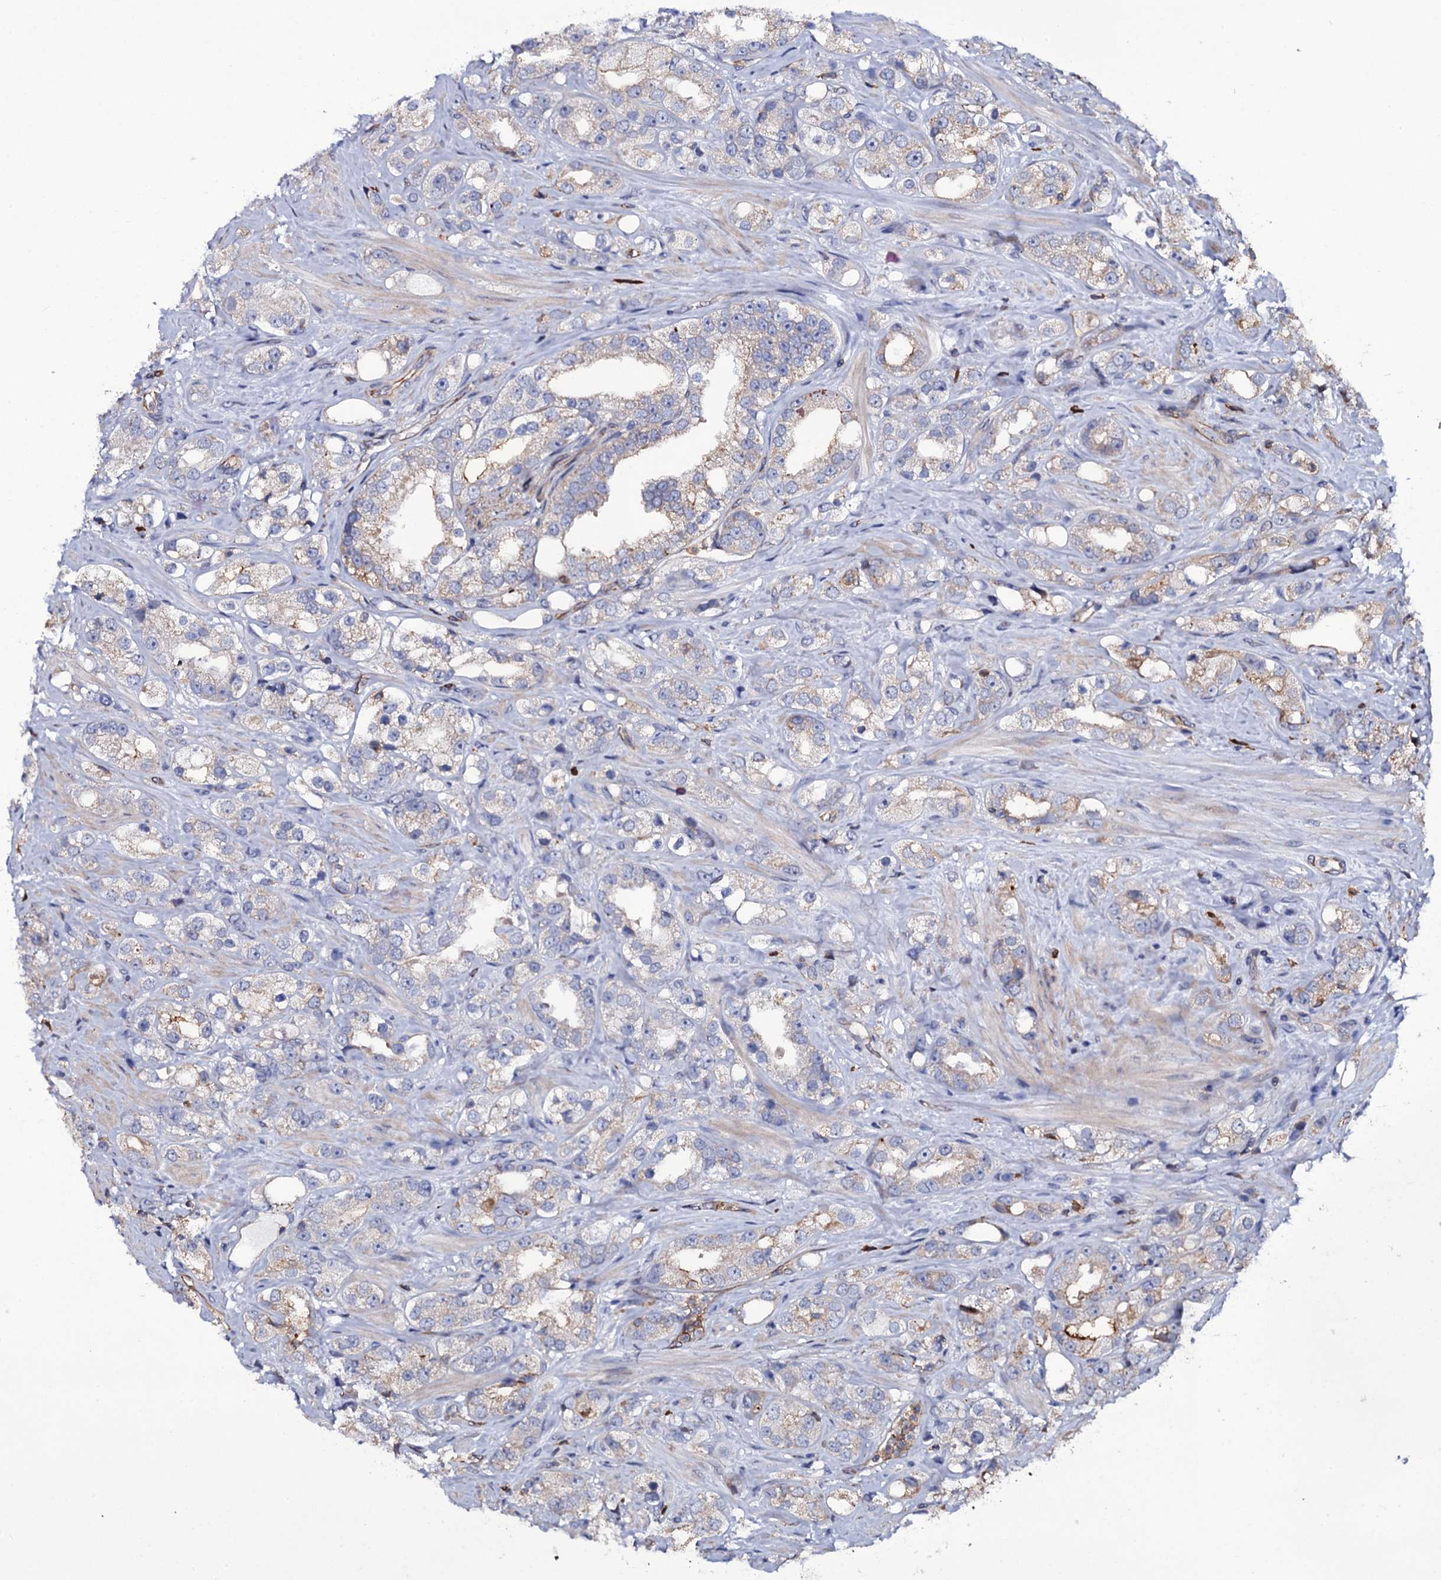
{"staining": {"intensity": "weak", "quantity": "25%-75%", "location": "cytoplasmic/membranous"}, "tissue": "prostate cancer", "cell_type": "Tumor cells", "image_type": "cancer", "snomed": [{"axis": "morphology", "description": "Adenocarcinoma, NOS"}, {"axis": "topography", "description": "Prostate"}], "caption": "High-magnification brightfield microscopy of prostate adenocarcinoma stained with DAB (brown) and counterstained with hematoxylin (blue). tumor cells exhibit weak cytoplasmic/membranous expression is identified in about25%-75% of cells.", "gene": "TTC23", "patient": {"sex": "male", "age": 79}}